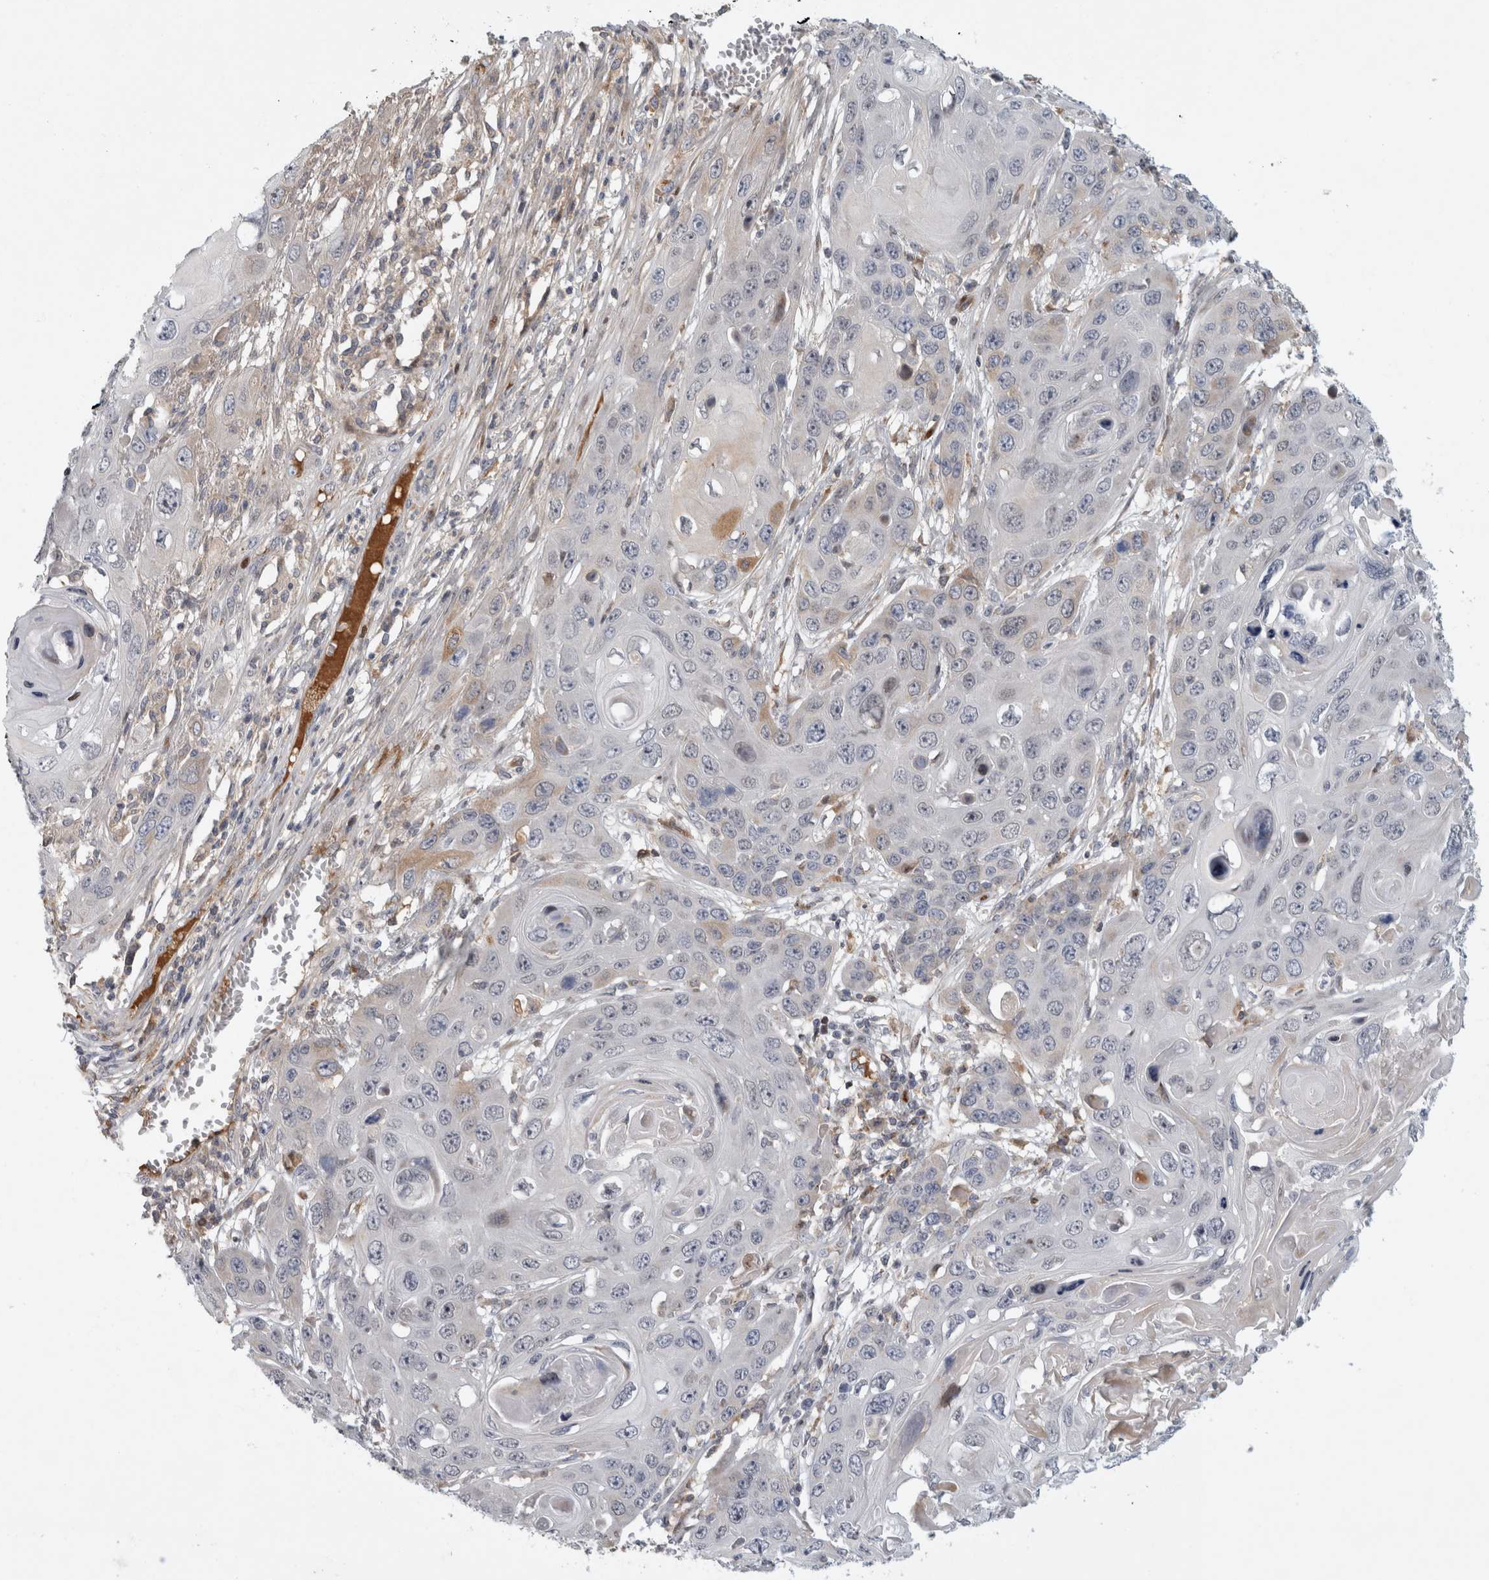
{"staining": {"intensity": "negative", "quantity": "none", "location": "none"}, "tissue": "skin cancer", "cell_type": "Tumor cells", "image_type": "cancer", "snomed": [{"axis": "morphology", "description": "Squamous cell carcinoma, NOS"}, {"axis": "topography", "description": "Skin"}], "caption": "The IHC histopathology image has no significant positivity in tumor cells of skin squamous cell carcinoma tissue.", "gene": "RBM48", "patient": {"sex": "male", "age": 55}}